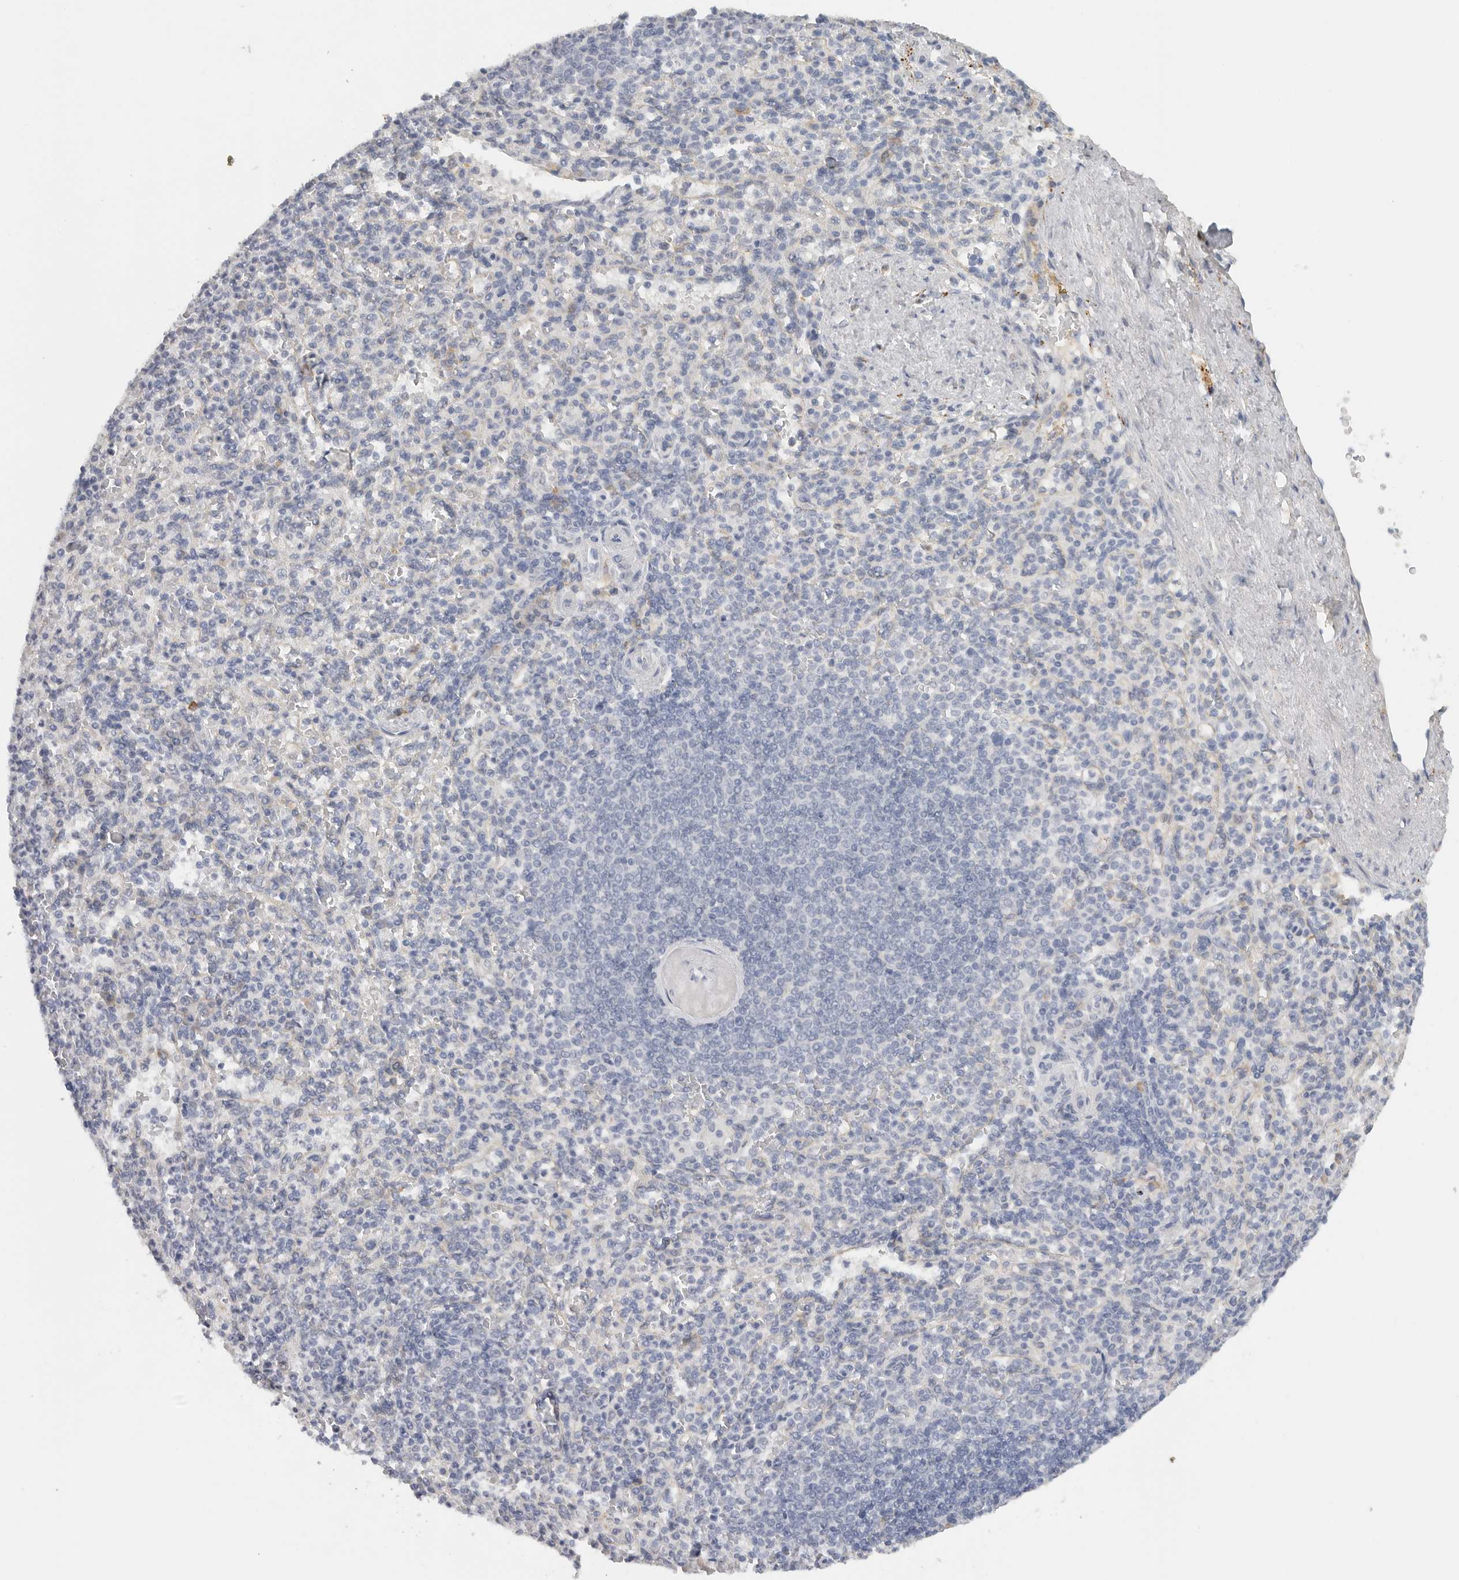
{"staining": {"intensity": "negative", "quantity": "none", "location": "none"}, "tissue": "spleen", "cell_type": "Cells in red pulp", "image_type": "normal", "snomed": [{"axis": "morphology", "description": "Normal tissue, NOS"}, {"axis": "topography", "description": "Spleen"}], "caption": "Immunohistochemistry micrograph of unremarkable human spleen stained for a protein (brown), which exhibits no positivity in cells in red pulp.", "gene": "PAM", "patient": {"sex": "female", "age": 74}}